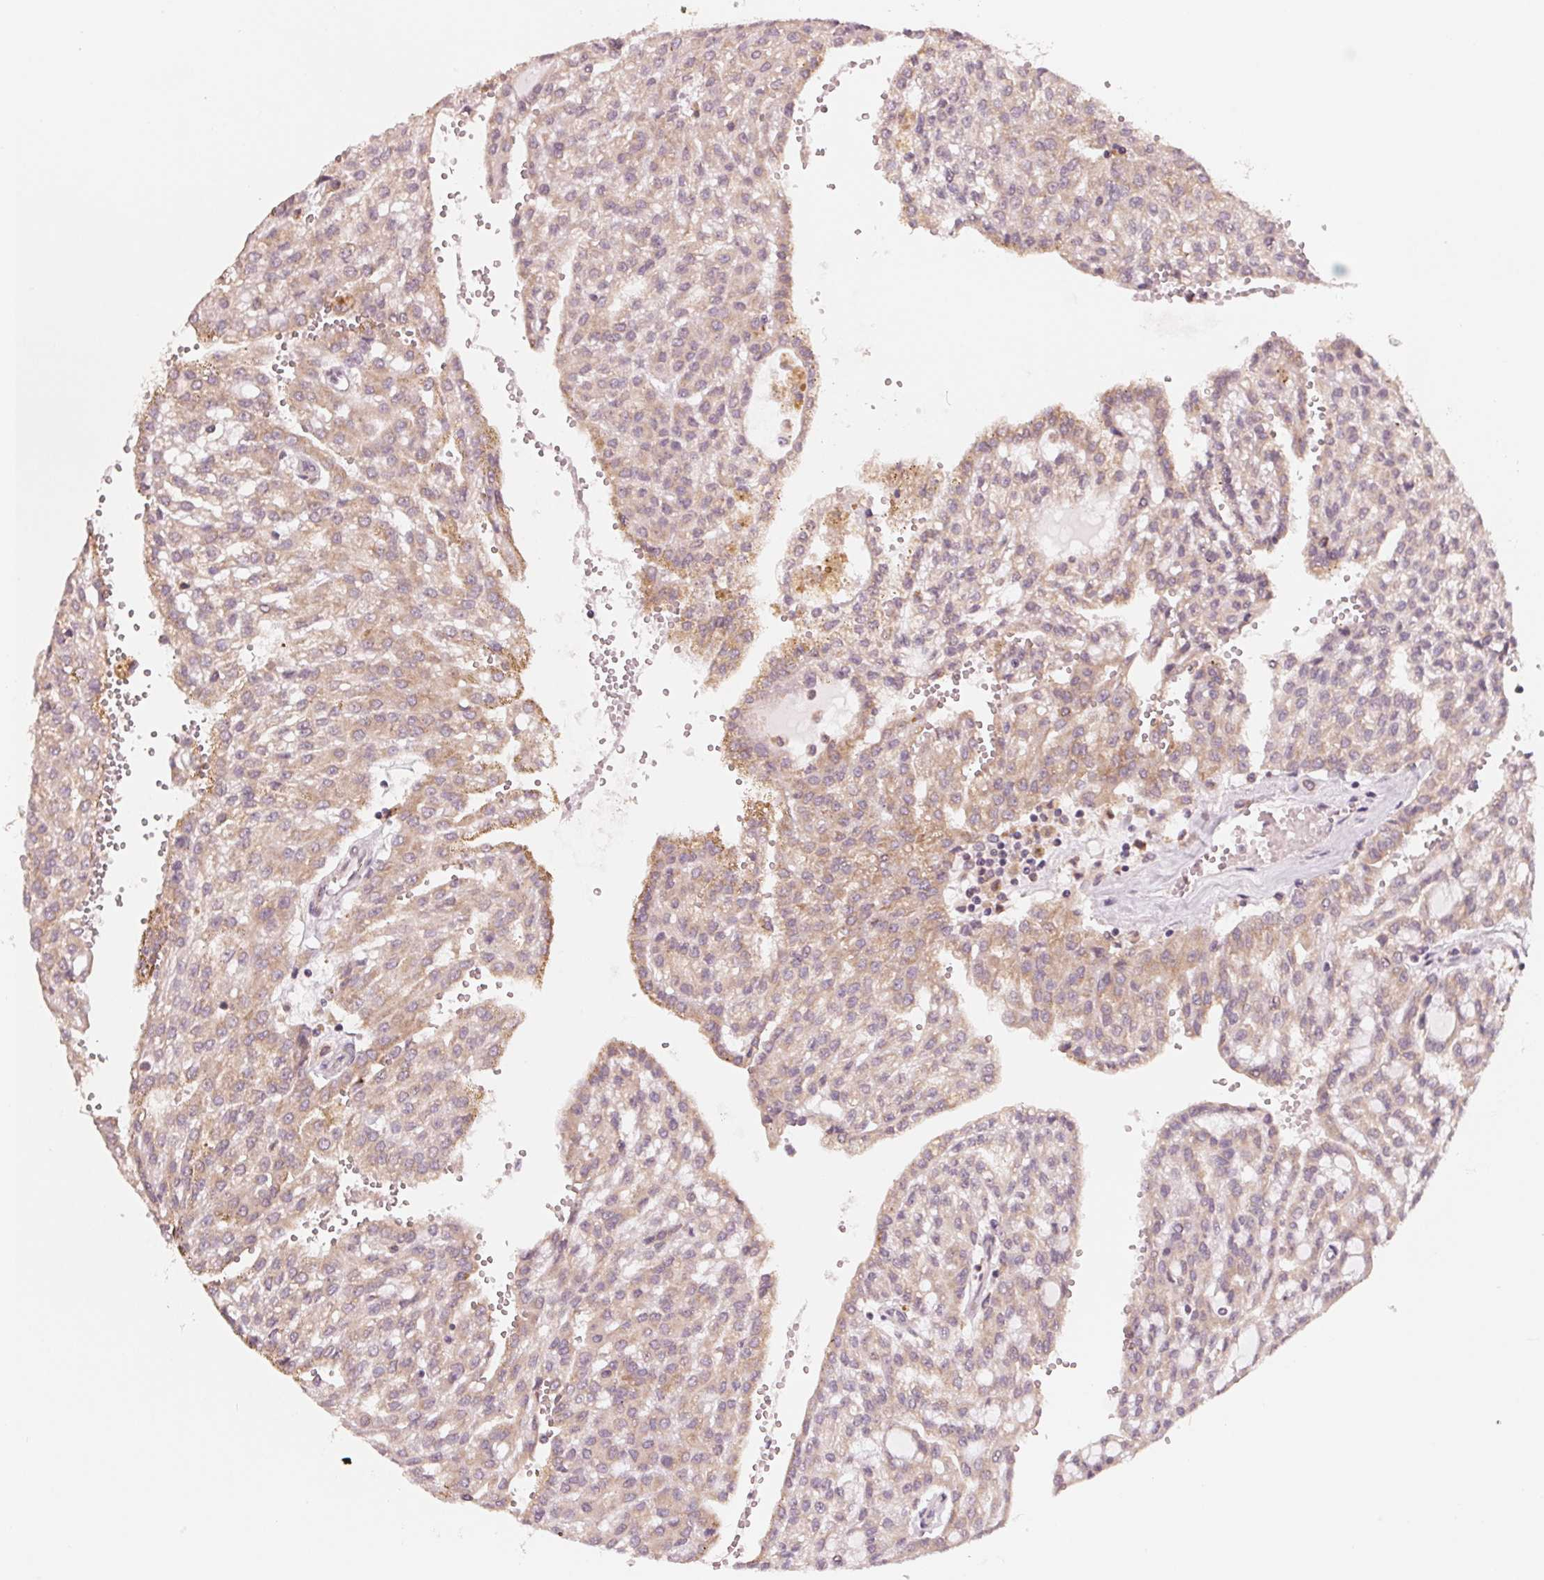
{"staining": {"intensity": "weak", "quantity": ">75%", "location": "cytoplasmic/membranous"}, "tissue": "renal cancer", "cell_type": "Tumor cells", "image_type": "cancer", "snomed": [{"axis": "morphology", "description": "Adenocarcinoma, NOS"}, {"axis": "topography", "description": "Kidney"}], "caption": "IHC staining of adenocarcinoma (renal), which shows low levels of weak cytoplasmic/membranous expression in about >75% of tumor cells indicating weak cytoplasmic/membranous protein expression. The staining was performed using DAB (3,3'-diaminobenzidine) (brown) for protein detection and nuclei were counterstained in hematoxylin (blue).", "gene": "GIGYF2", "patient": {"sex": "male", "age": 63}}